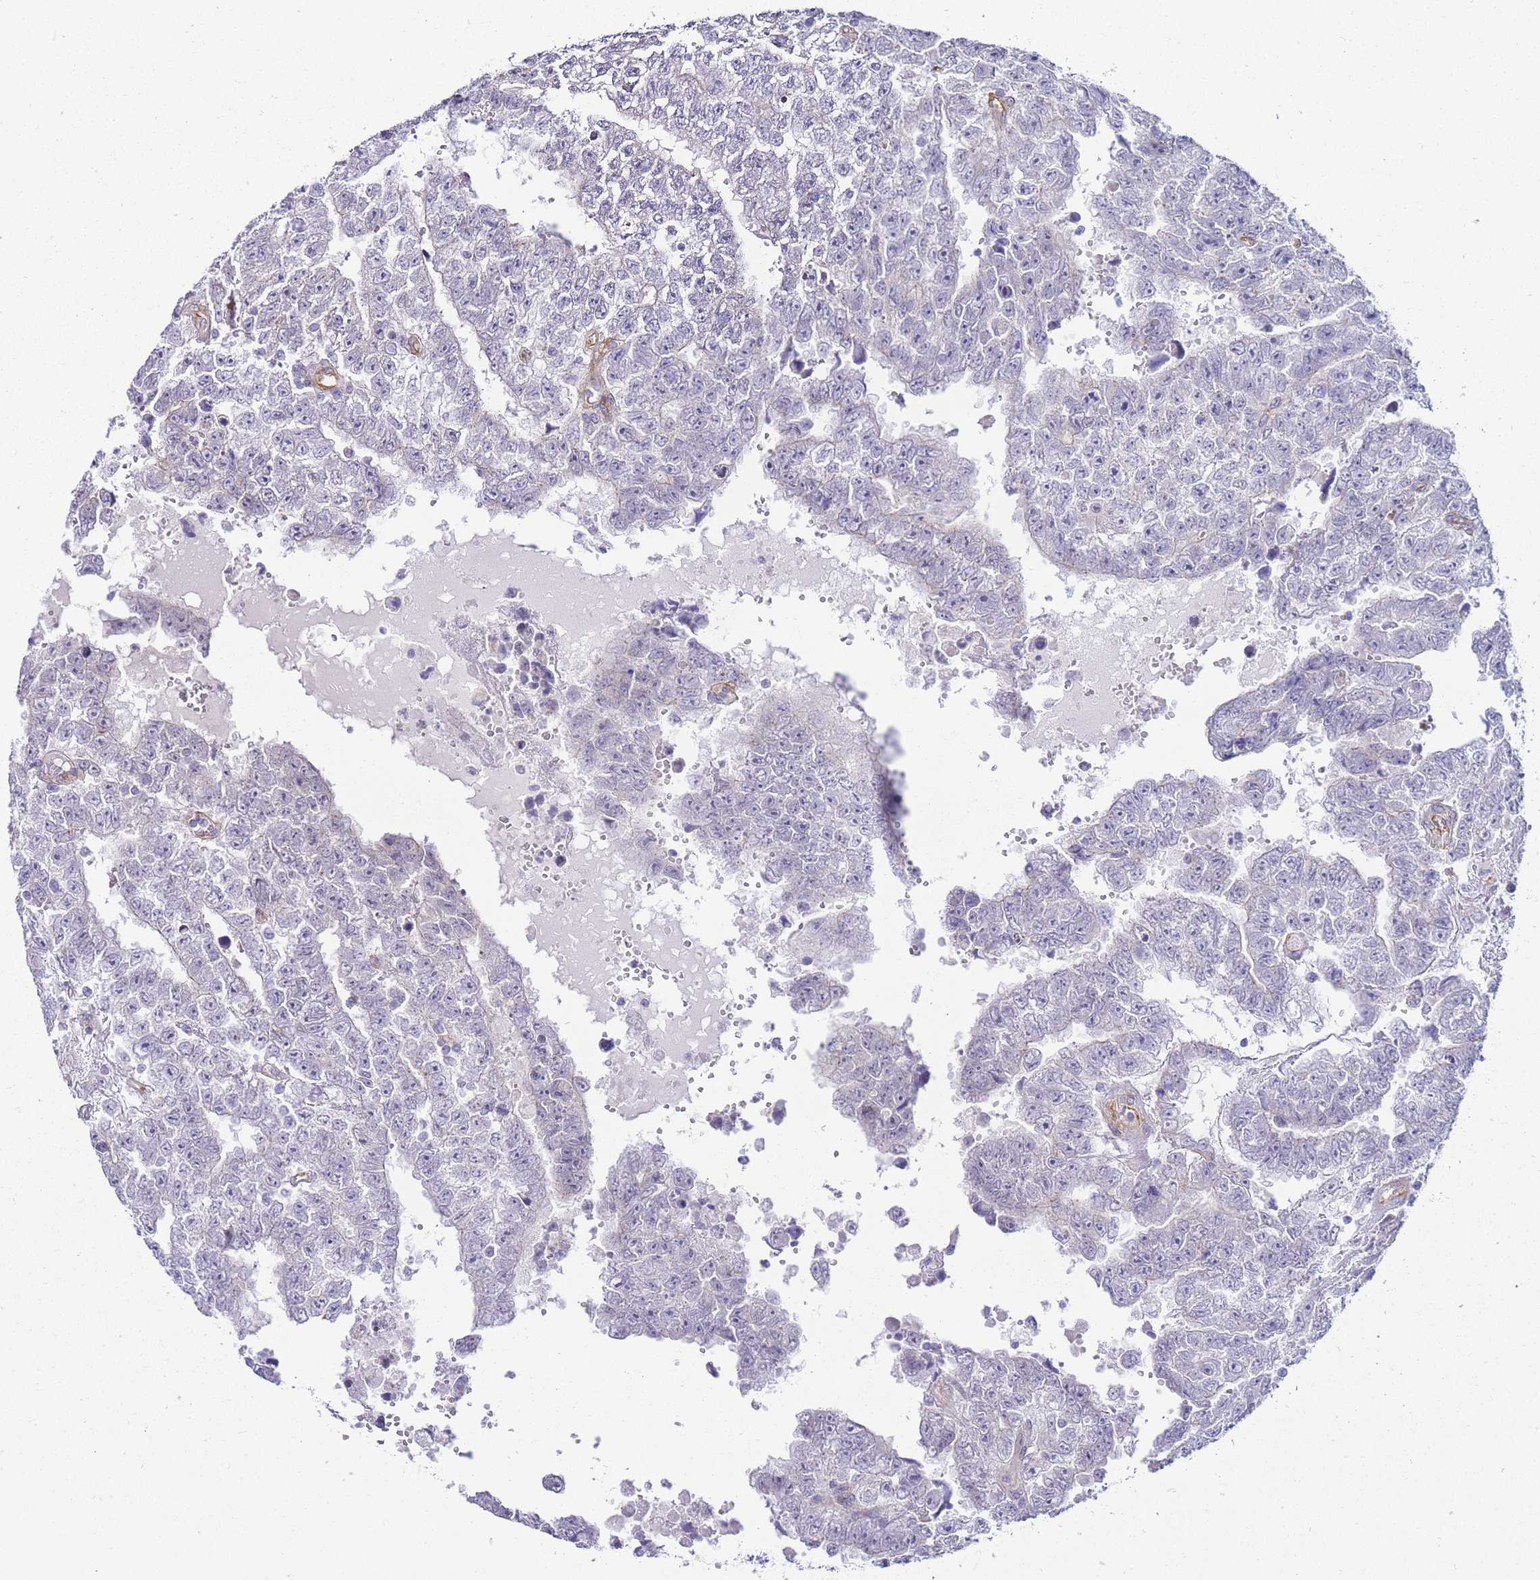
{"staining": {"intensity": "negative", "quantity": "none", "location": "none"}, "tissue": "testis cancer", "cell_type": "Tumor cells", "image_type": "cancer", "snomed": [{"axis": "morphology", "description": "Carcinoma, Embryonal, NOS"}, {"axis": "topography", "description": "Testis"}], "caption": "There is no significant expression in tumor cells of testis embryonal carcinoma.", "gene": "PDCD7", "patient": {"sex": "male", "age": 25}}